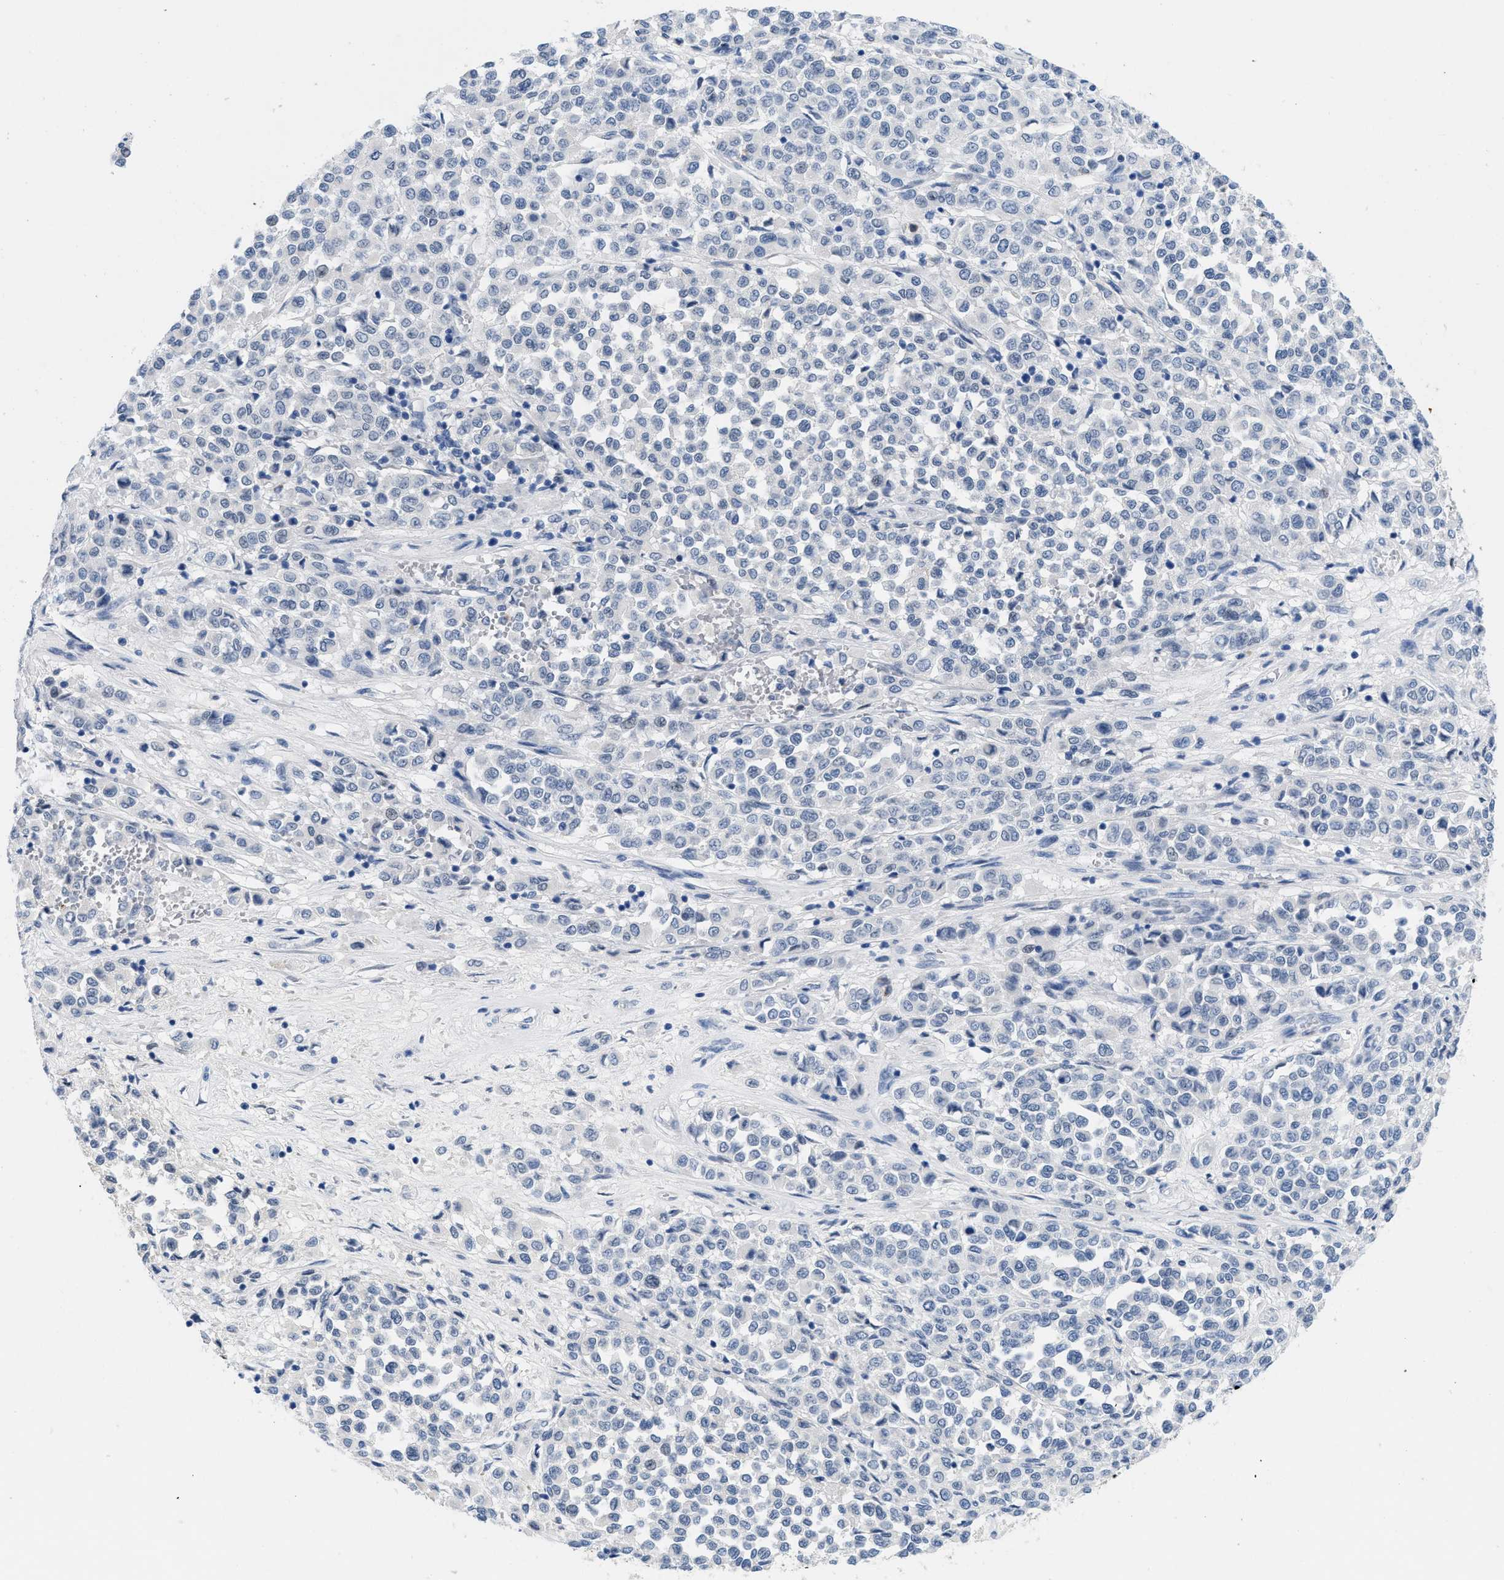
{"staining": {"intensity": "negative", "quantity": "none", "location": "none"}, "tissue": "melanoma", "cell_type": "Tumor cells", "image_type": "cancer", "snomed": [{"axis": "morphology", "description": "Malignant melanoma, Metastatic site"}, {"axis": "topography", "description": "Pancreas"}], "caption": "An immunohistochemistry histopathology image of malignant melanoma (metastatic site) is shown. There is no staining in tumor cells of malignant melanoma (metastatic site).", "gene": "NFIX", "patient": {"sex": "female", "age": 30}}